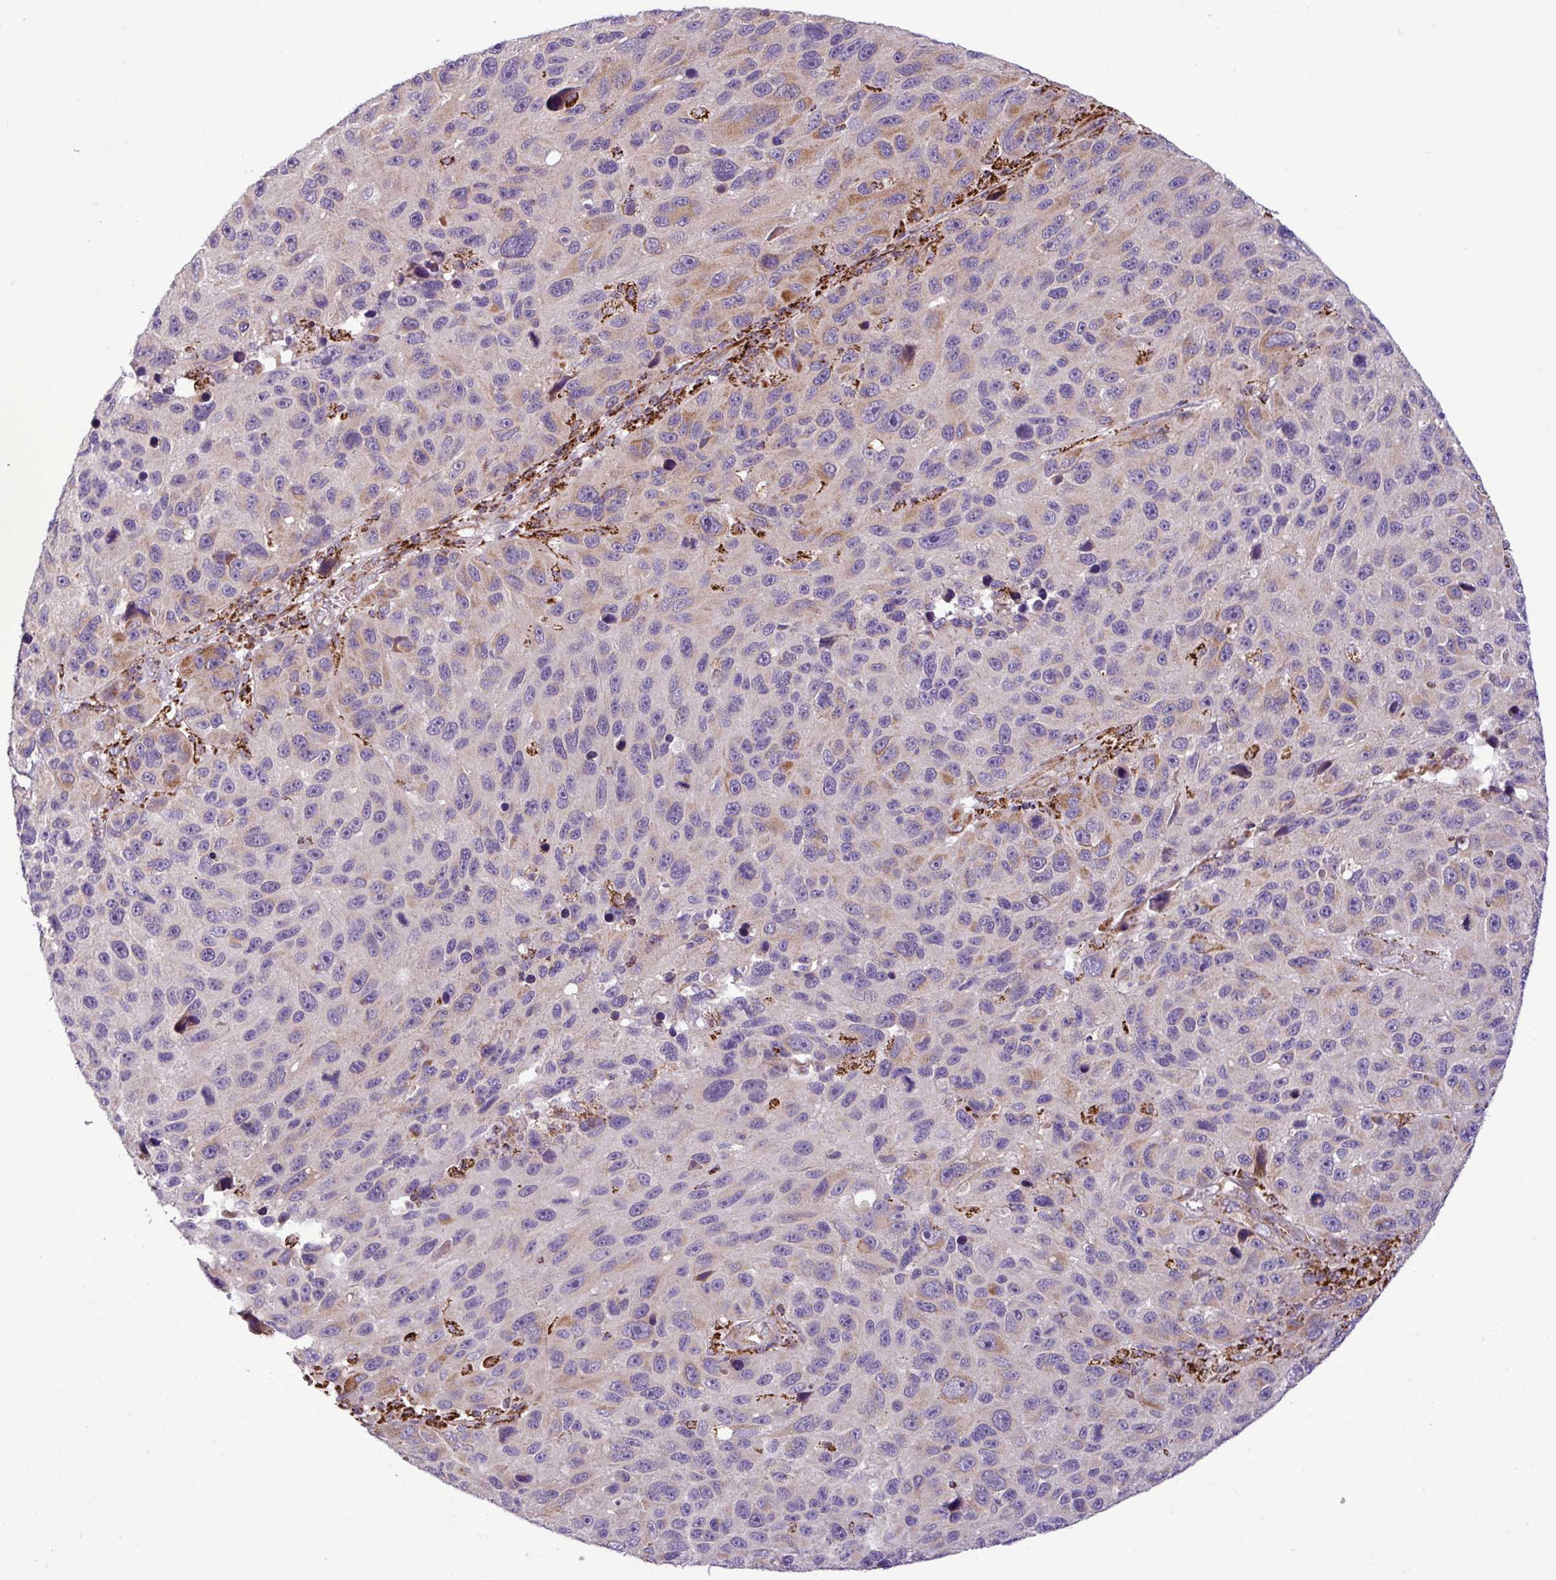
{"staining": {"intensity": "moderate", "quantity": "<25%", "location": "cytoplasmic/membranous"}, "tissue": "melanoma", "cell_type": "Tumor cells", "image_type": "cancer", "snomed": [{"axis": "morphology", "description": "Malignant melanoma, NOS"}, {"axis": "topography", "description": "Skin"}], "caption": "A photomicrograph of malignant melanoma stained for a protein shows moderate cytoplasmic/membranous brown staining in tumor cells.", "gene": "ZNF569", "patient": {"sex": "male", "age": 53}}